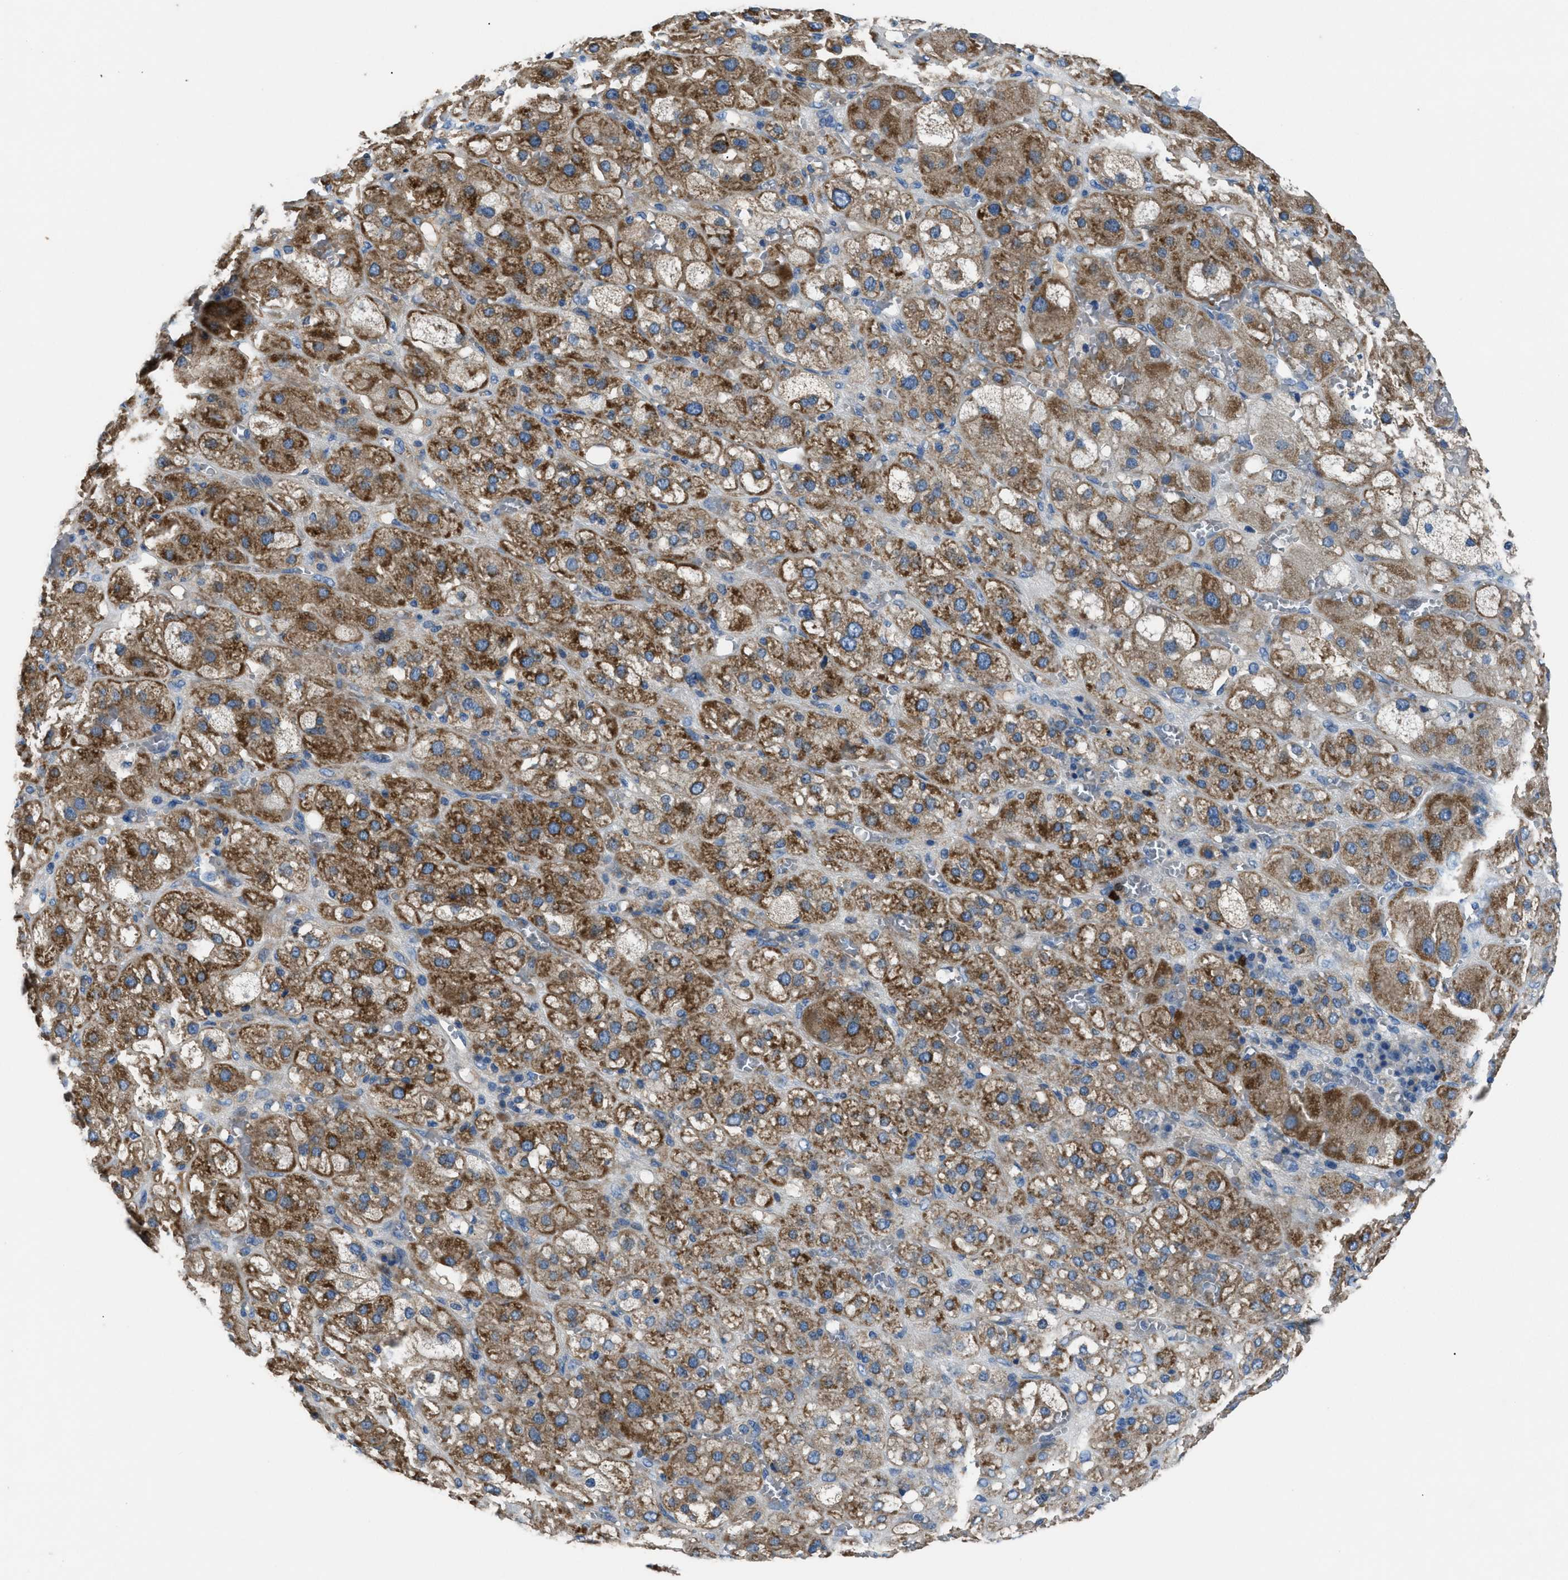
{"staining": {"intensity": "moderate", "quantity": ">75%", "location": "cytoplasmic/membranous"}, "tissue": "adrenal gland", "cell_type": "Glandular cells", "image_type": "normal", "snomed": [{"axis": "morphology", "description": "Normal tissue, NOS"}, {"axis": "topography", "description": "Adrenal gland"}], "caption": "Approximately >75% of glandular cells in benign adrenal gland demonstrate moderate cytoplasmic/membranous protein expression as visualized by brown immunohistochemical staining.", "gene": "SGCZ", "patient": {"sex": "female", "age": 47}}